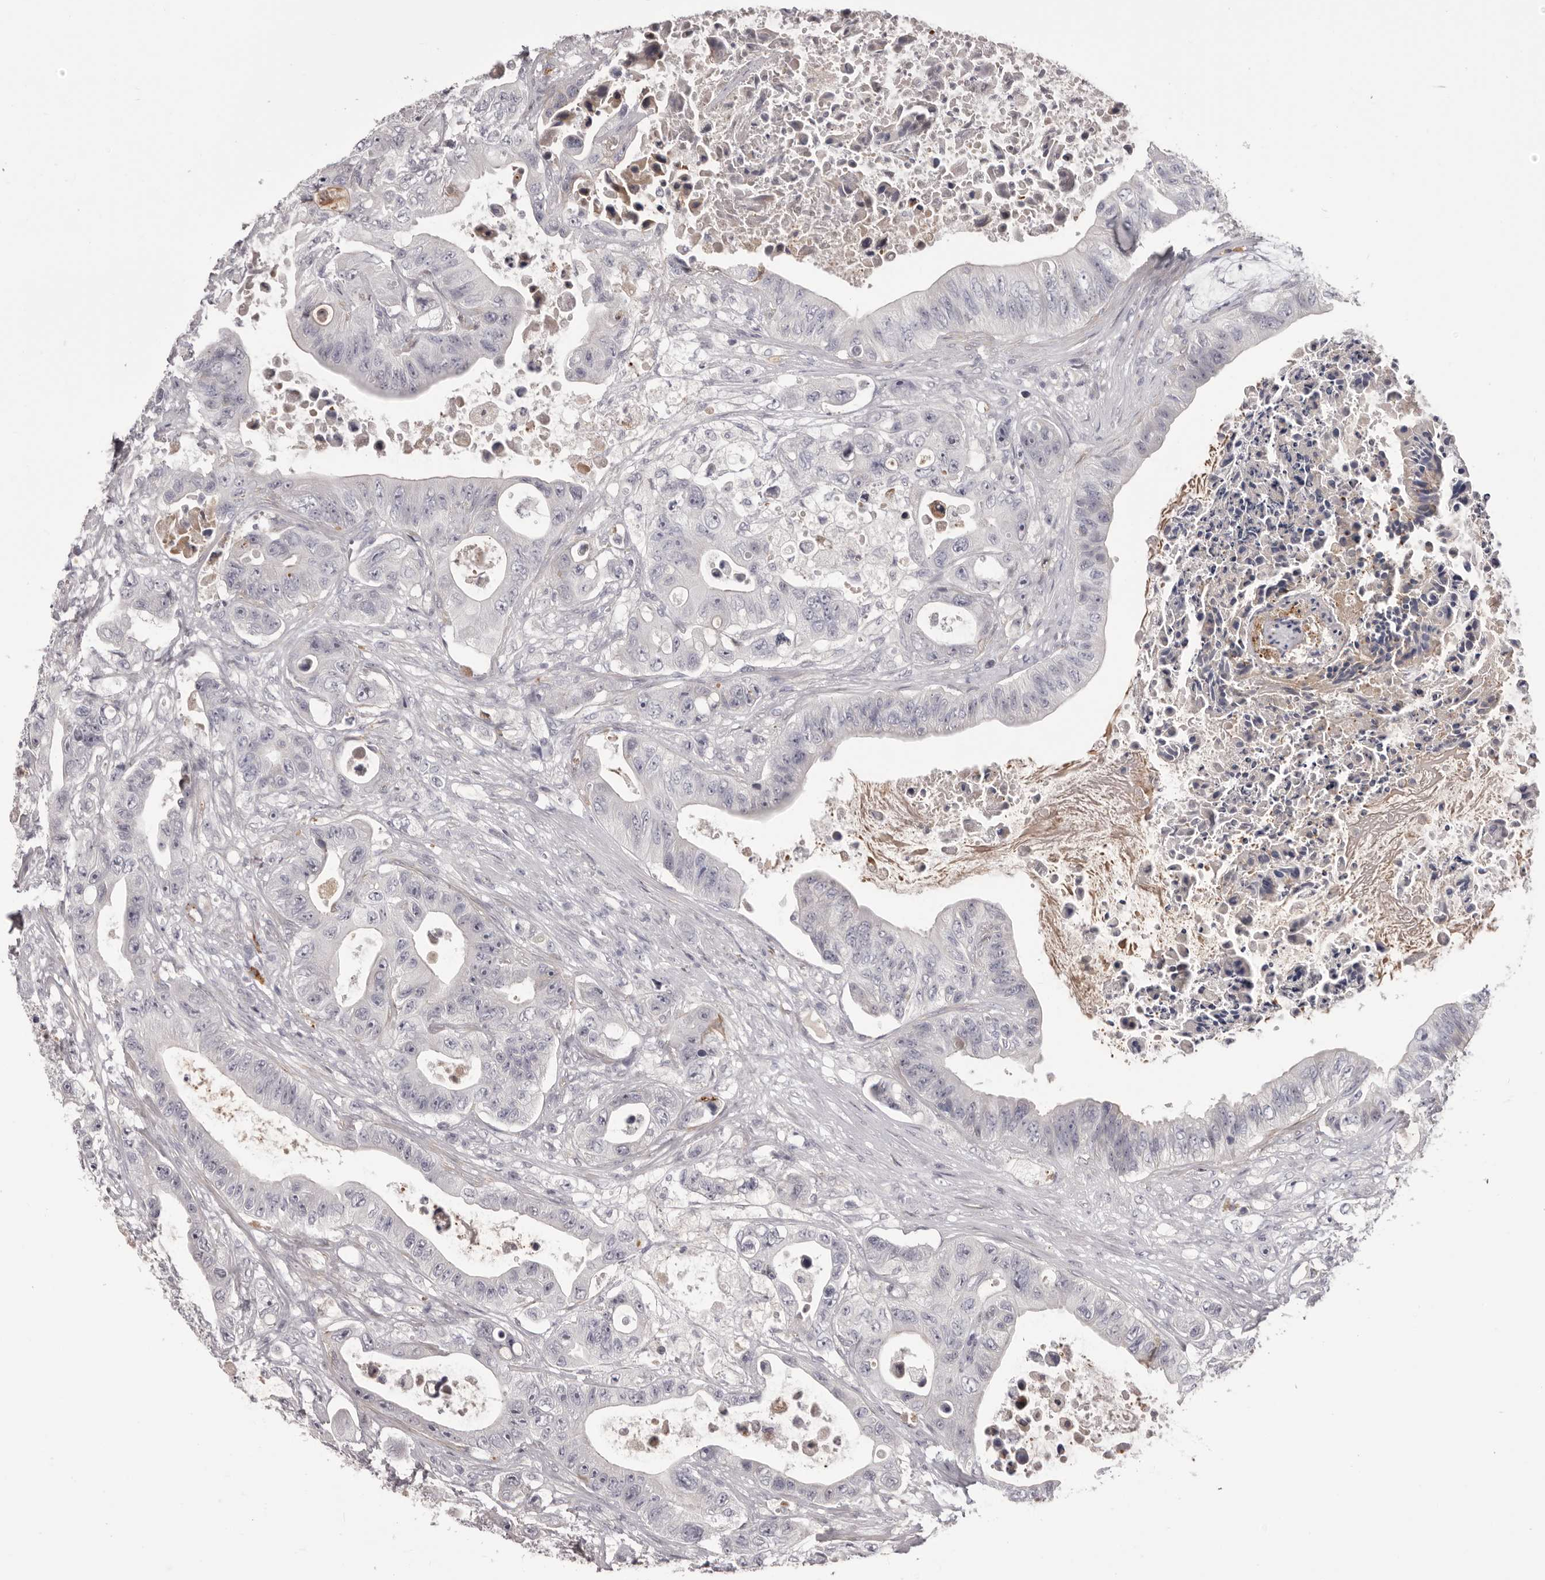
{"staining": {"intensity": "negative", "quantity": "none", "location": "none"}, "tissue": "colorectal cancer", "cell_type": "Tumor cells", "image_type": "cancer", "snomed": [{"axis": "morphology", "description": "Adenocarcinoma, NOS"}, {"axis": "topography", "description": "Colon"}], "caption": "The micrograph exhibits no staining of tumor cells in adenocarcinoma (colorectal). (Stains: DAB (3,3'-diaminobenzidine) immunohistochemistry with hematoxylin counter stain, Microscopy: brightfield microscopy at high magnification).", "gene": "OTUD3", "patient": {"sex": "female", "age": 46}}